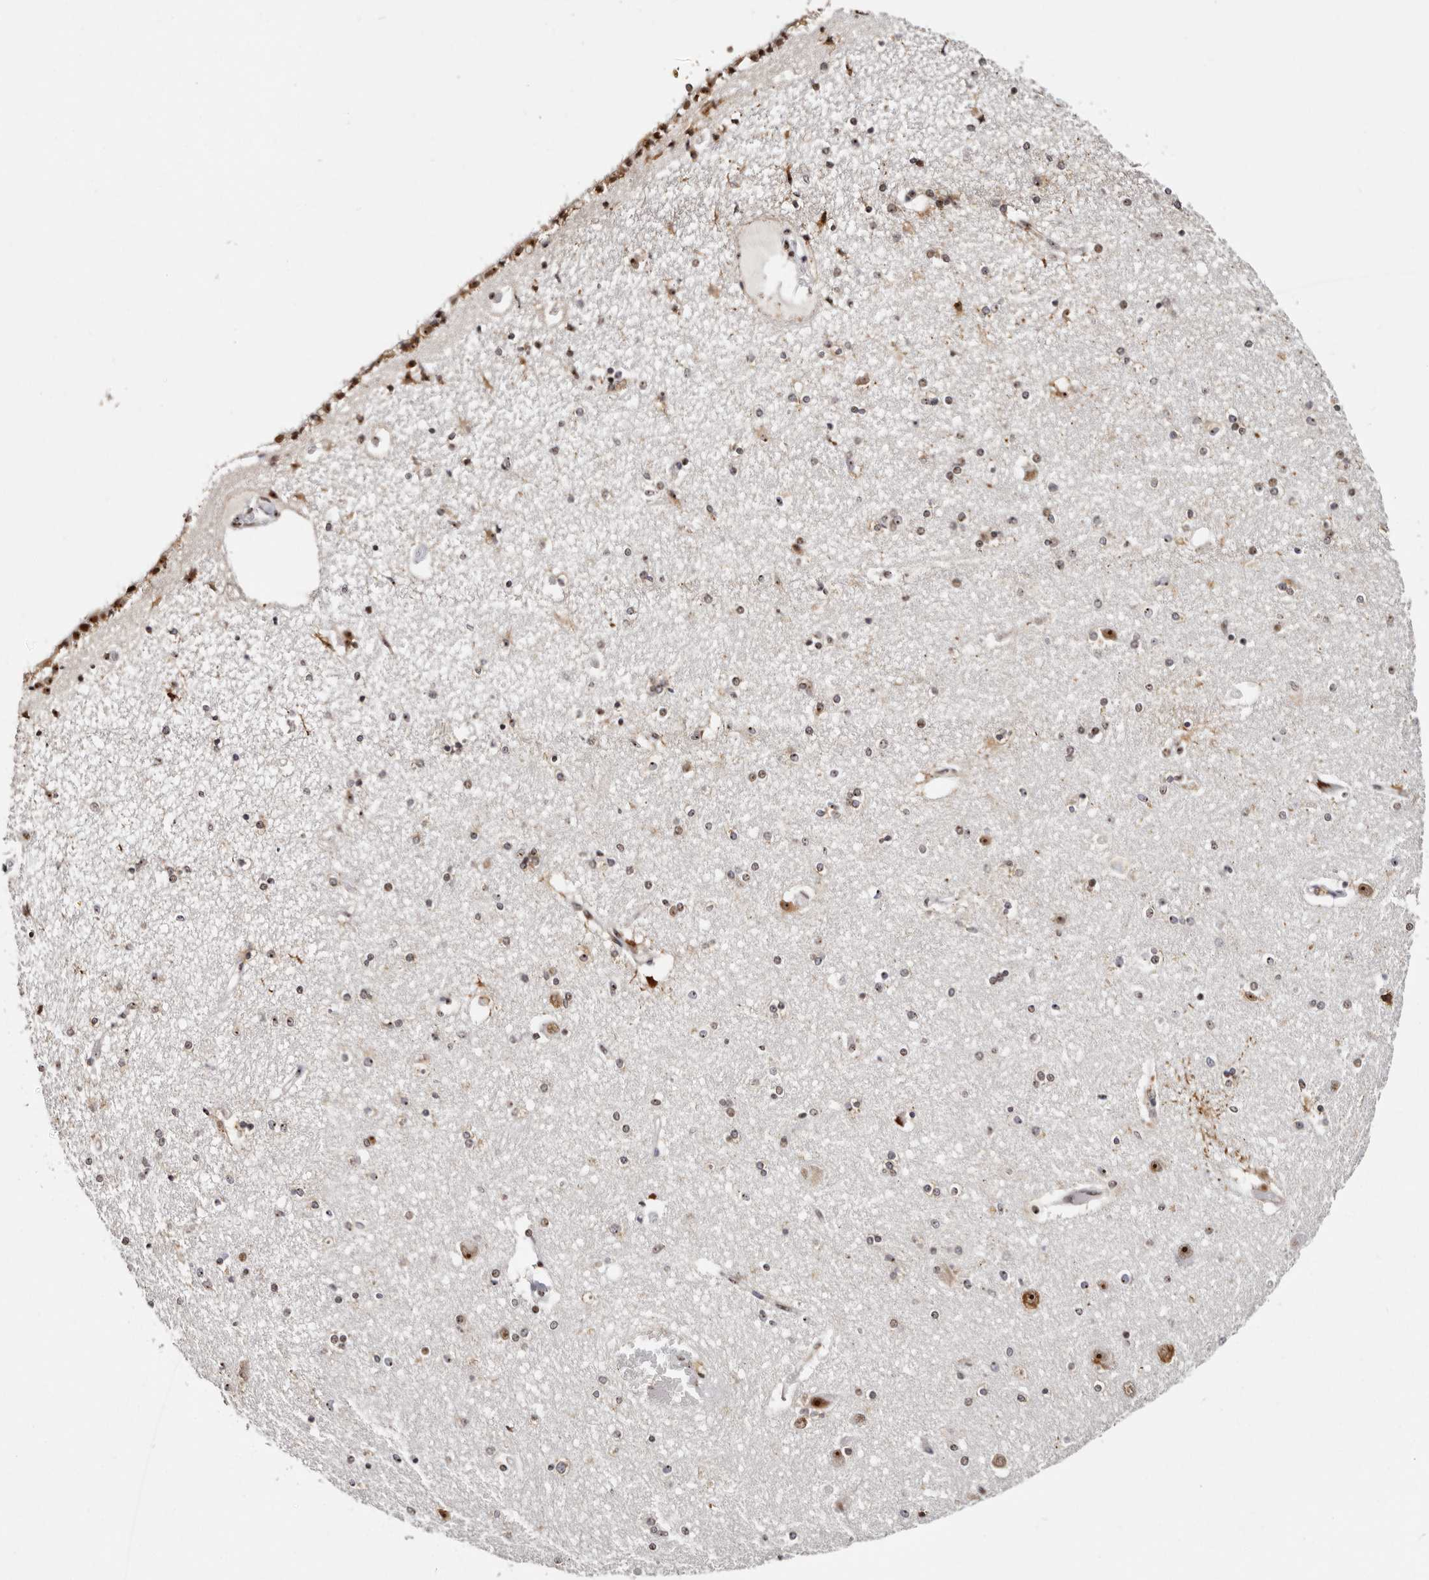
{"staining": {"intensity": "moderate", "quantity": ">75%", "location": "nuclear"}, "tissue": "hippocampus", "cell_type": "Glial cells", "image_type": "normal", "snomed": [{"axis": "morphology", "description": "Normal tissue, NOS"}, {"axis": "topography", "description": "Hippocampus"}], "caption": "Hippocampus stained with a brown dye reveals moderate nuclear positive expression in about >75% of glial cells.", "gene": "IQGAP3", "patient": {"sex": "female", "age": 54}}